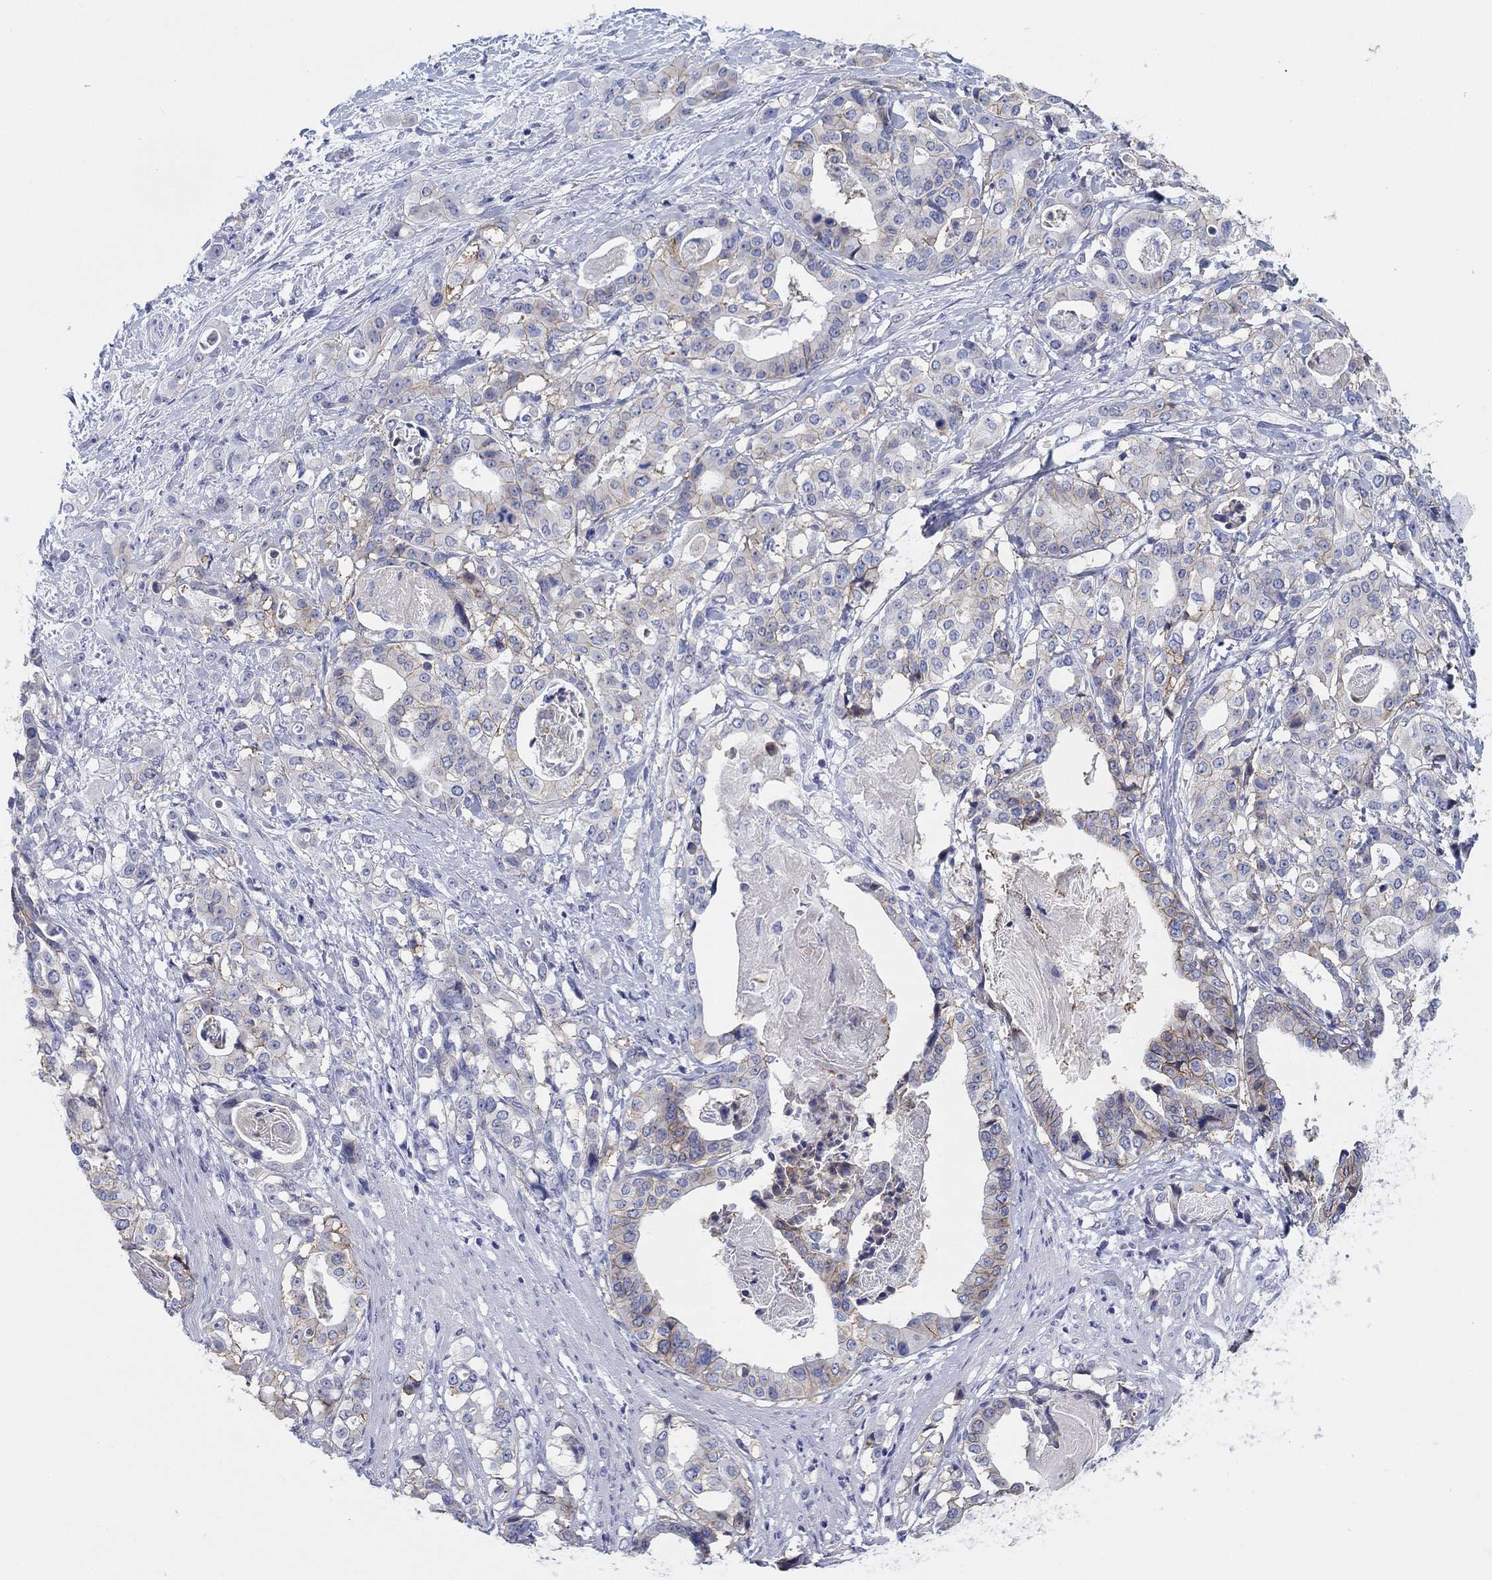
{"staining": {"intensity": "moderate", "quantity": "<25%", "location": "cytoplasmic/membranous"}, "tissue": "stomach cancer", "cell_type": "Tumor cells", "image_type": "cancer", "snomed": [{"axis": "morphology", "description": "Adenocarcinoma, NOS"}, {"axis": "topography", "description": "Stomach"}], "caption": "IHC photomicrograph of neoplastic tissue: human stomach cancer (adenocarcinoma) stained using IHC demonstrates low levels of moderate protein expression localized specifically in the cytoplasmic/membranous of tumor cells, appearing as a cytoplasmic/membranous brown color.", "gene": "ATP1B1", "patient": {"sex": "male", "age": 48}}